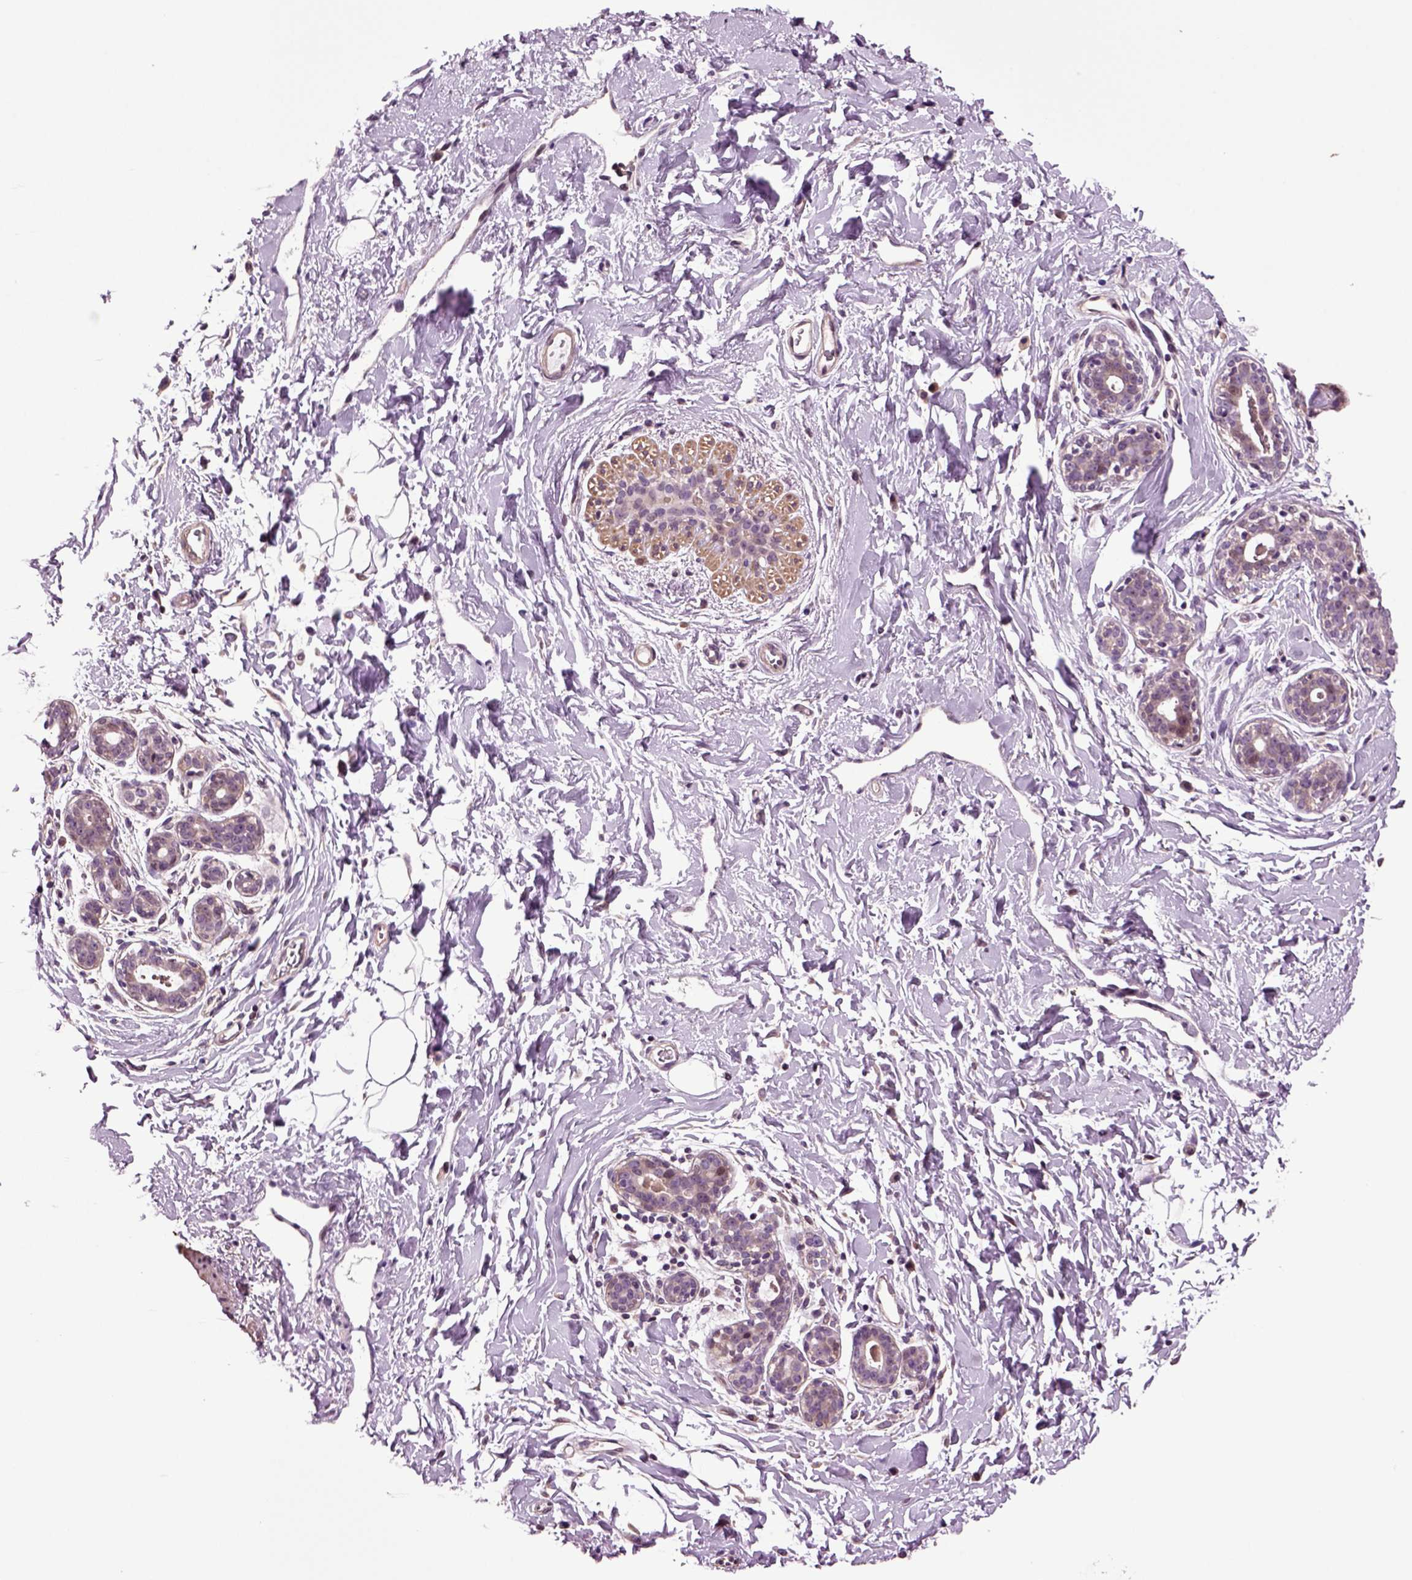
{"staining": {"intensity": "negative", "quantity": "none", "location": "none"}, "tissue": "breast", "cell_type": "Adipocytes", "image_type": "normal", "snomed": [{"axis": "morphology", "description": "Normal tissue, NOS"}, {"axis": "topography", "description": "Breast"}], "caption": "DAB immunohistochemical staining of unremarkable breast exhibits no significant staining in adipocytes.", "gene": "HAGHL", "patient": {"sex": "female", "age": 43}}